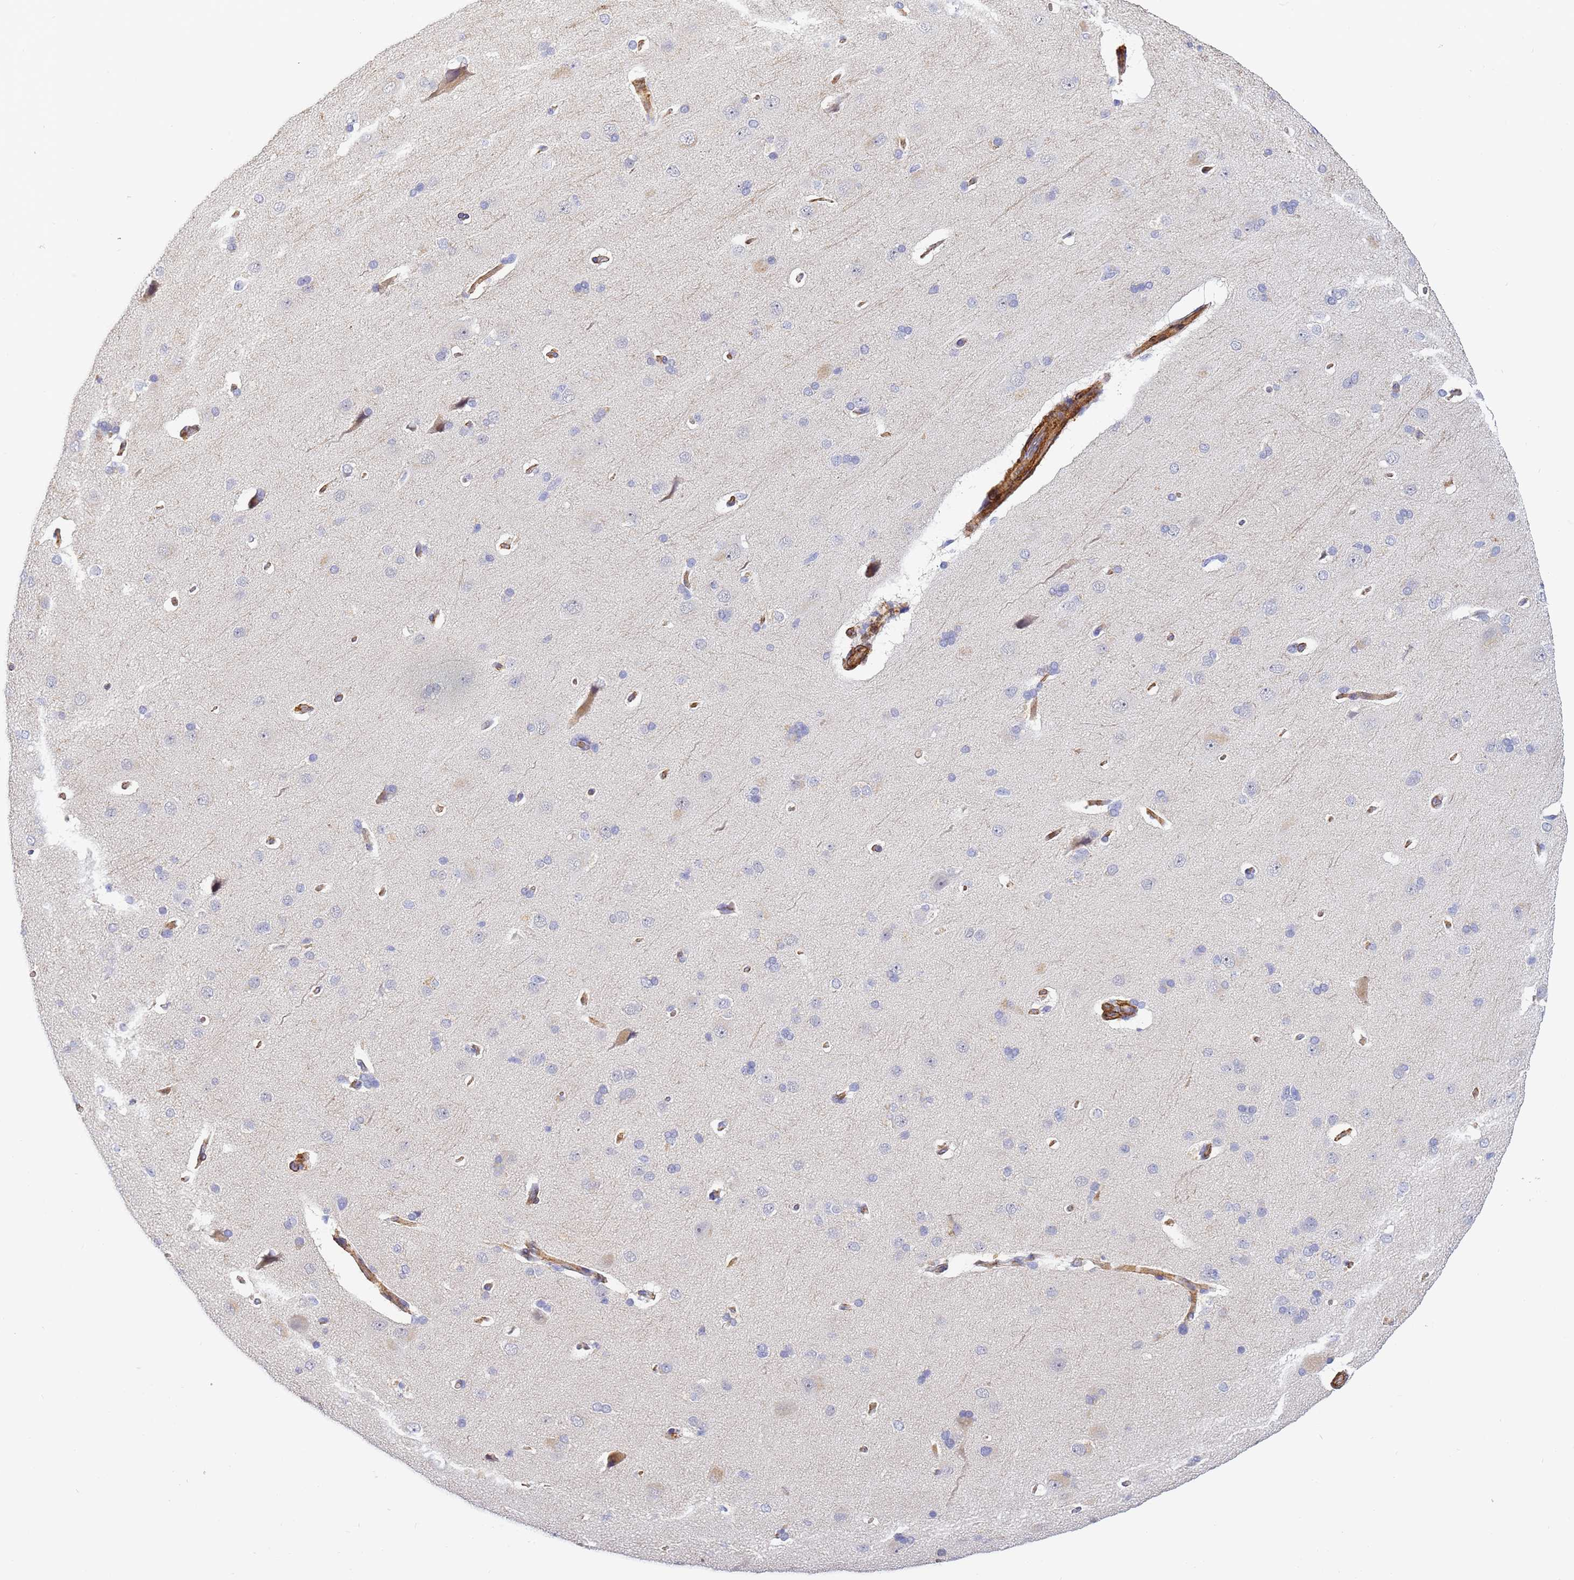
{"staining": {"intensity": "moderate", "quantity": ">75%", "location": "cytoplasmic/membranous"}, "tissue": "cerebral cortex", "cell_type": "Endothelial cells", "image_type": "normal", "snomed": [{"axis": "morphology", "description": "Normal tissue, NOS"}, {"axis": "topography", "description": "Cerebral cortex"}], "caption": "Protein expression analysis of normal cerebral cortex demonstrates moderate cytoplasmic/membranous positivity in approximately >75% of endothelial cells.", "gene": "CFHR1", "patient": {"sex": "male", "age": 62}}